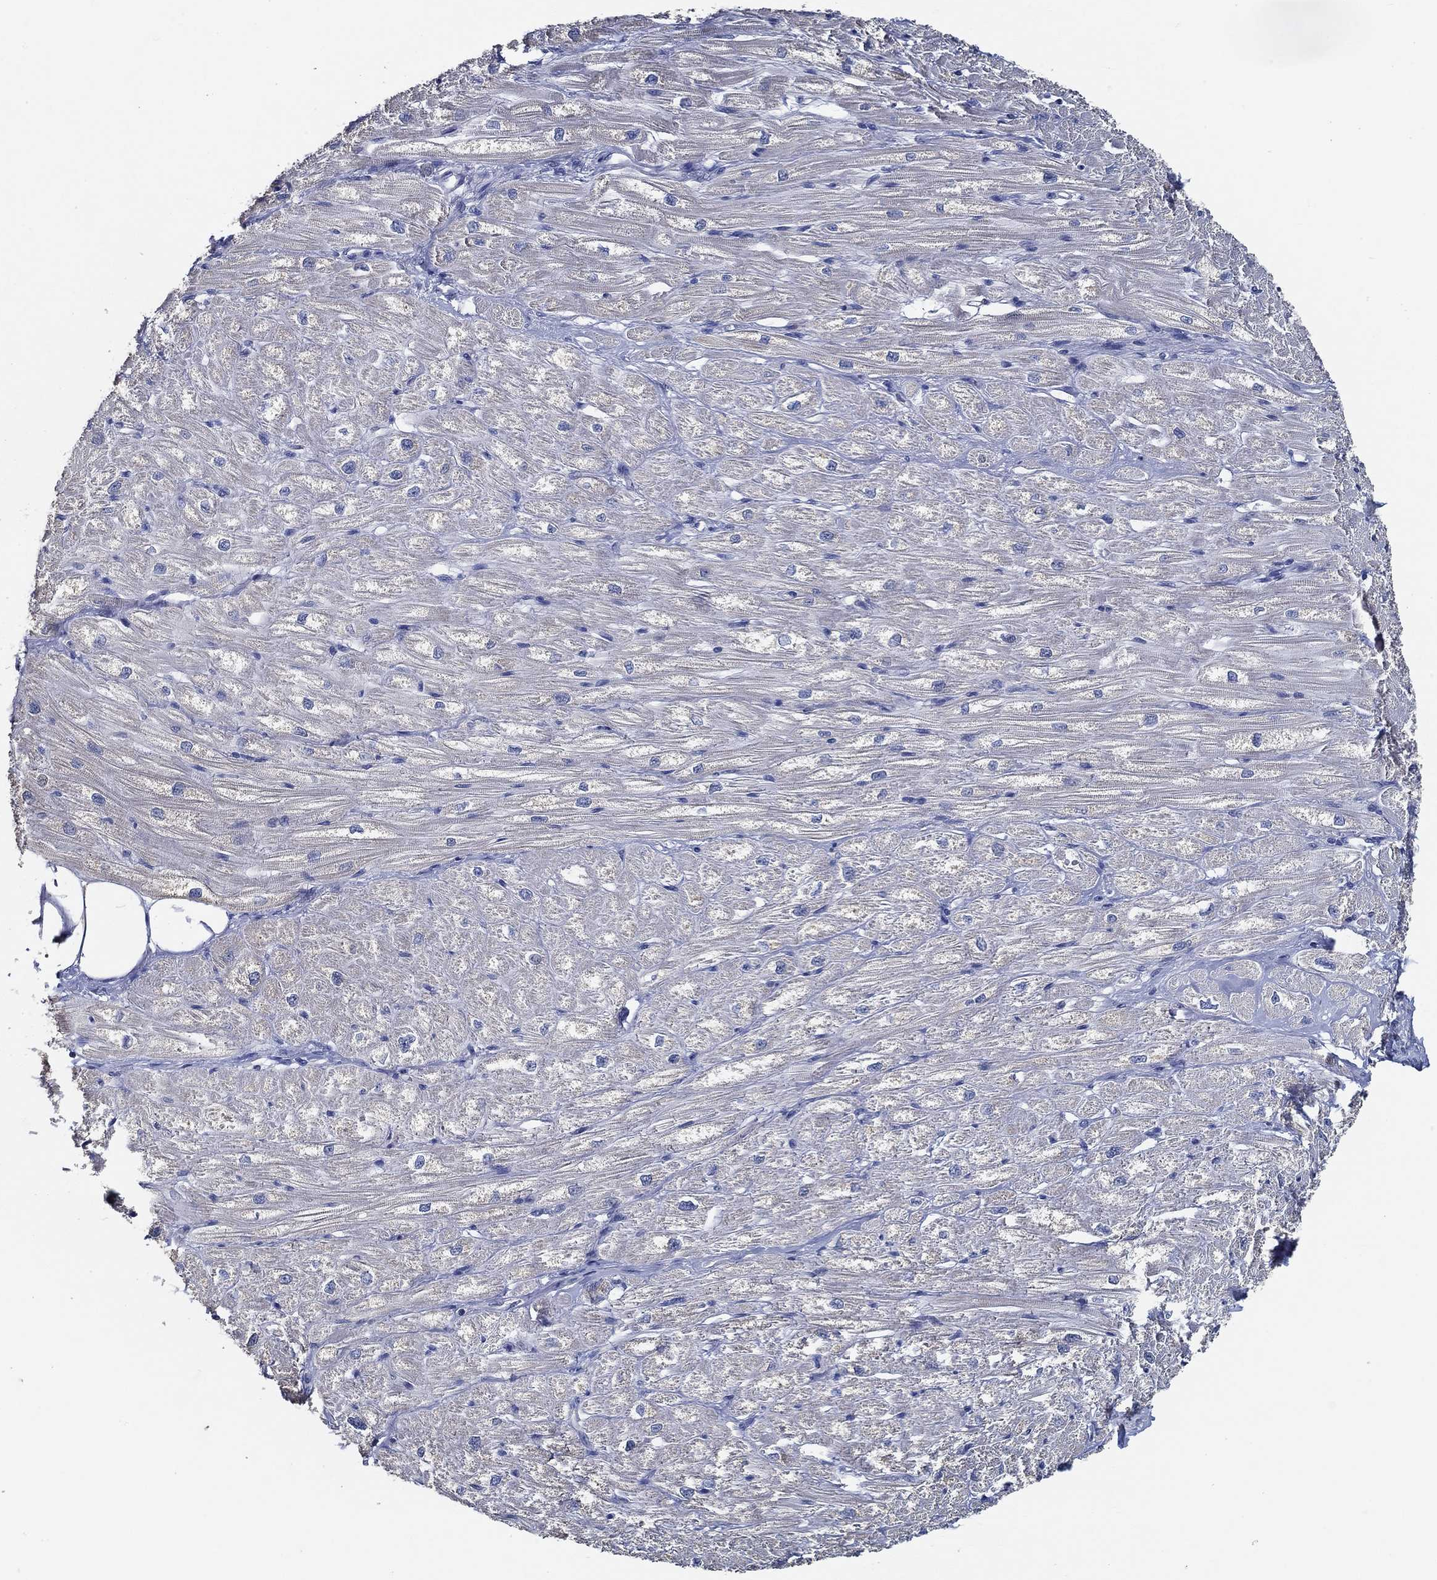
{"staining": {"intensity": "negative", "quantity": "none", "location": "none"}, "tissue": "heart muscle", "cell_type": "Cardiomyocytes", "image_type": "normal", "snomed": [{"axis": "morphology", "description": "Normal tissue, NOS"}, {"axis": "topography", "description": "Heart"}], "caption": "Immunohistochemistry image of unremarkable heart muscle: human heart muscle stained with DAB (3,3'-diaminobenzidine) reveals no significant protein positivity in cardiomyocytes. Nuclei are stained in blue.", "gene": "DOCK3", "patient": {"sex": "male", "age": 57}}